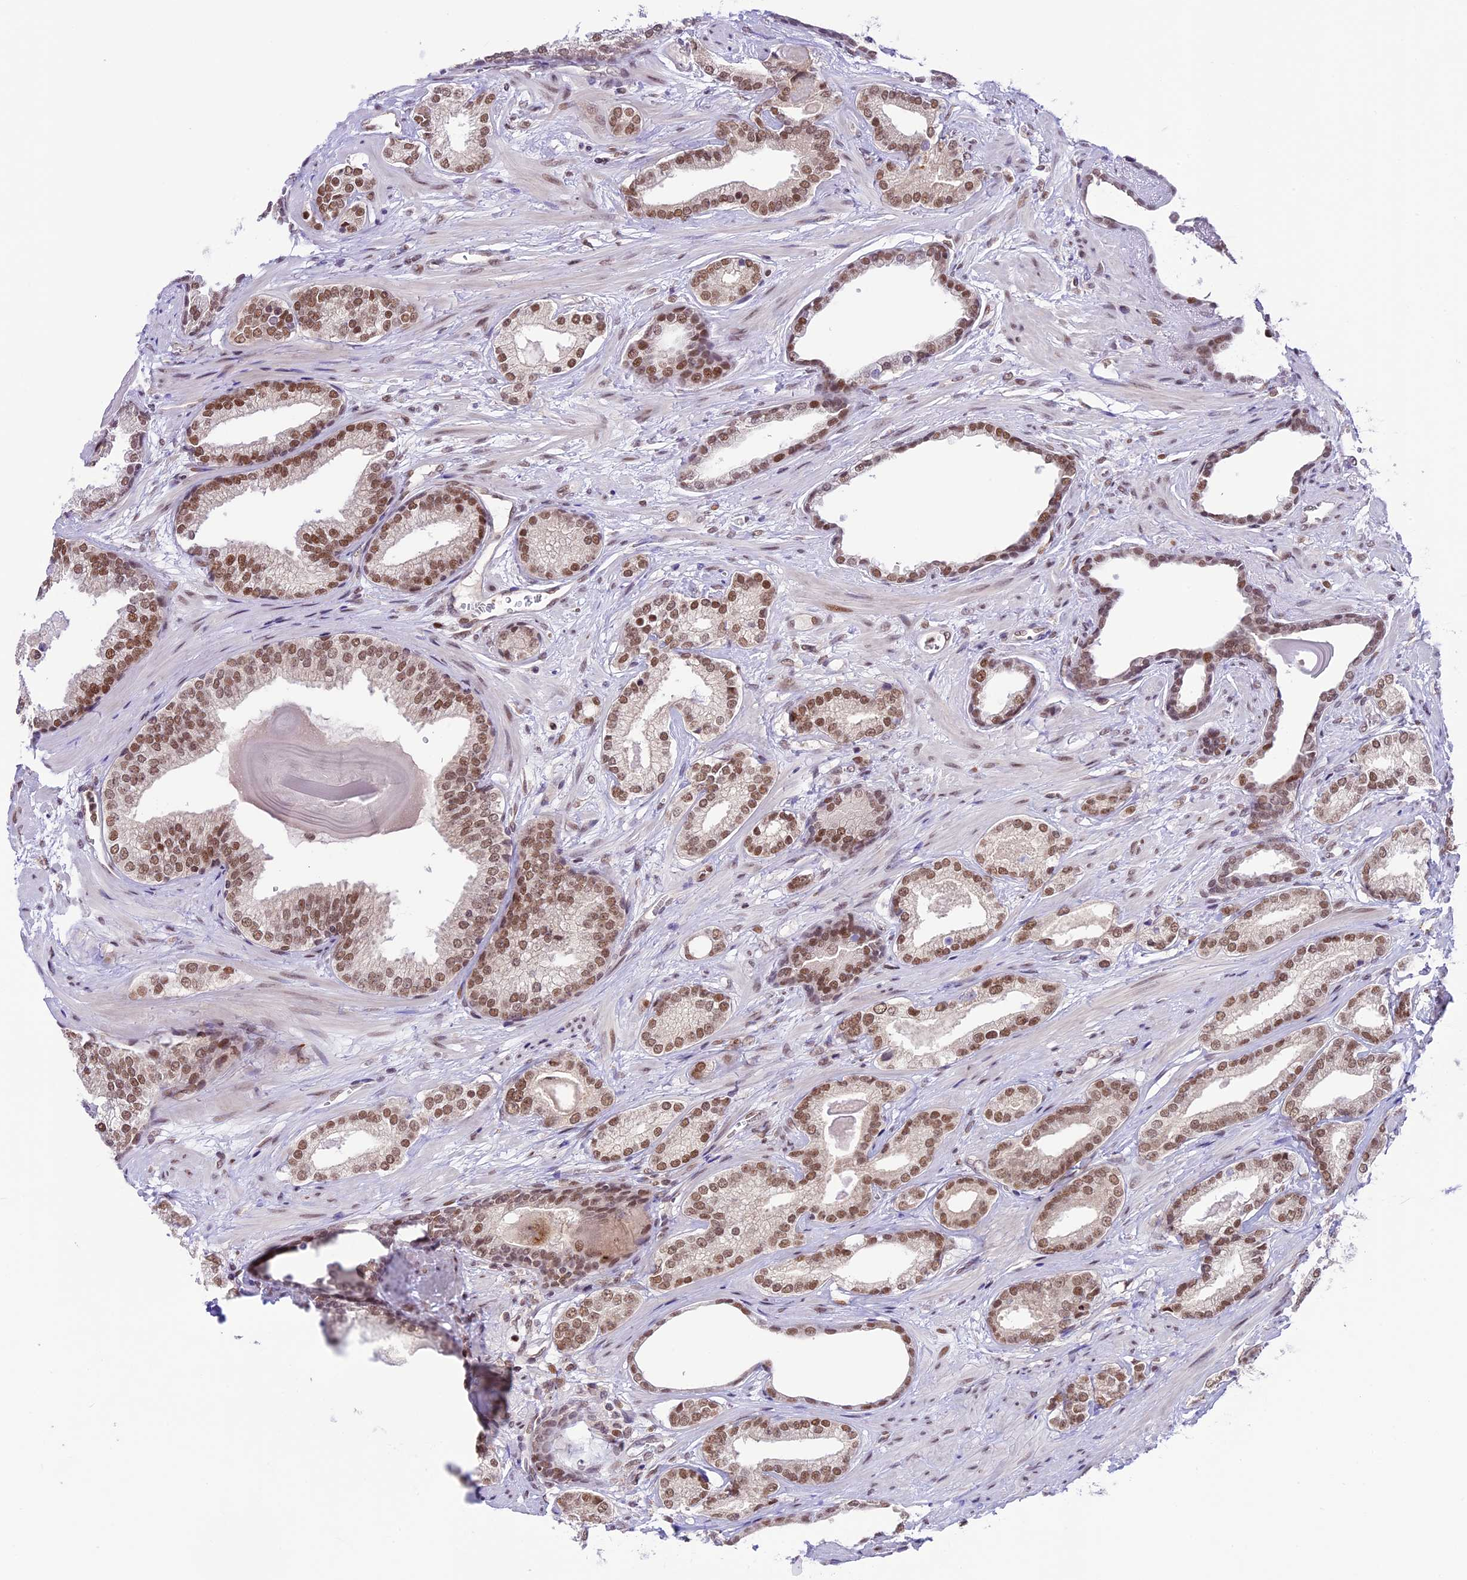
{"staining": {"intensity": "moderate", "quantity": ">75%", "location": "nuclear"}, "tissue": "prostate cancer", "cell_type": "Tumor cells", "image_type": "cancer", "snomed": [{"axis": "morphology", "description": "Adenocarcinoma, Low grade"}, {"axis": "topography", "description": "Prostate"}], "caption": "Prostate cancer stained with DAB IHC demonstrates medium levels of moderate nuclear staining in approximately >75% of tumor cells.", "gene": "SHKBP1", "patient": {"sex": "male", "age": 70}}